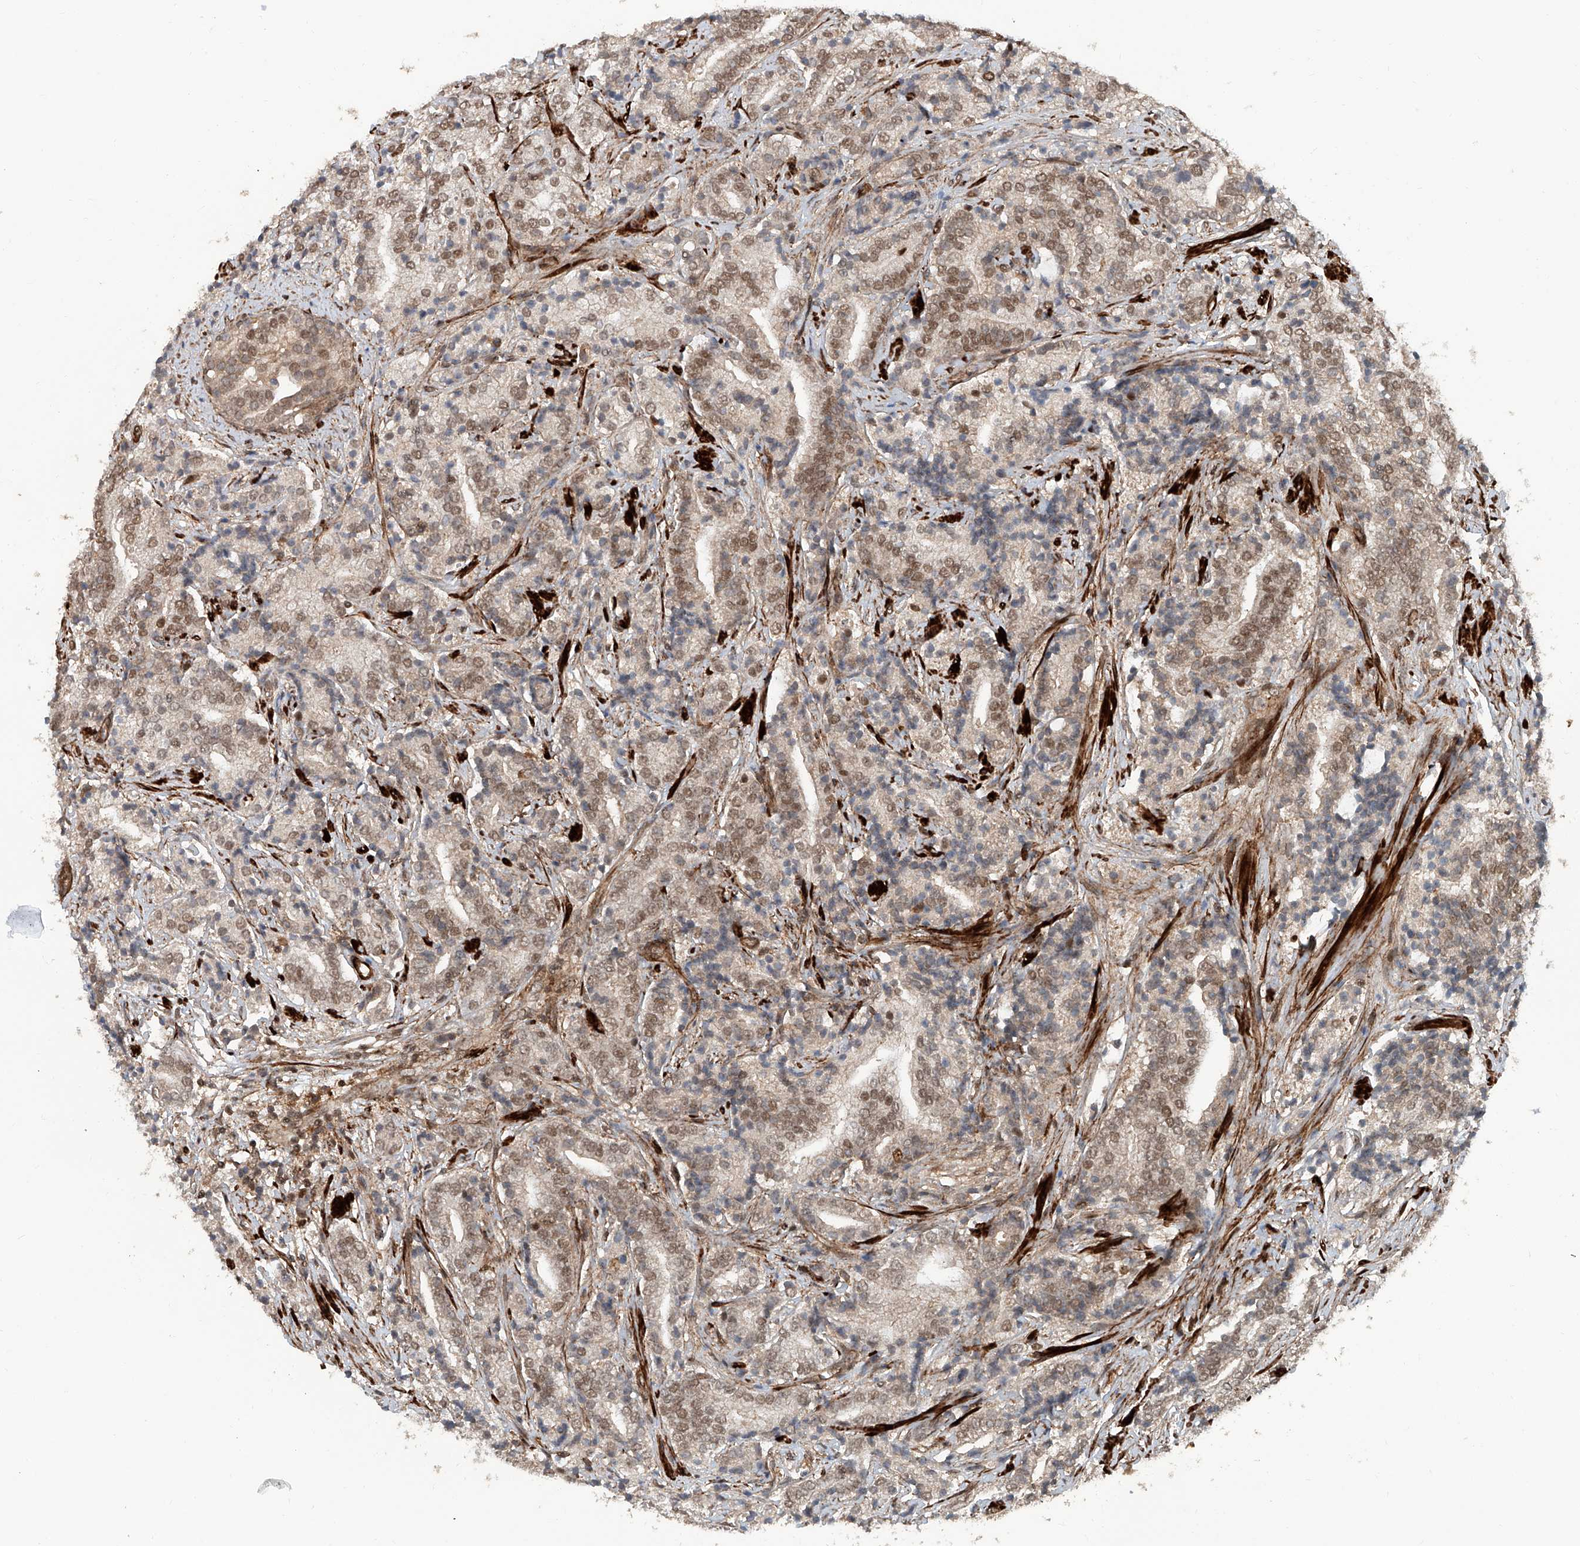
{"staining": {"intensity": "moderate", "quantity": "25%-75%", "location": "nuclear"}, "tissue": "prostate cancer", "cell_type": "Tumor cells", "image_type": "cancer", "snomed": [{"axis": "morphology", "description": "Adenocarcinoma, High grade"}, {"axis": "topography", "description": "Prostate"}], "caption": "Moderate nuclear expression is present in about 25%-75% of tumor cells in high-grade adenocarcinoma (prostate).", "gene": "SDE2", "patient": {"sex": "male", "age": 57}}